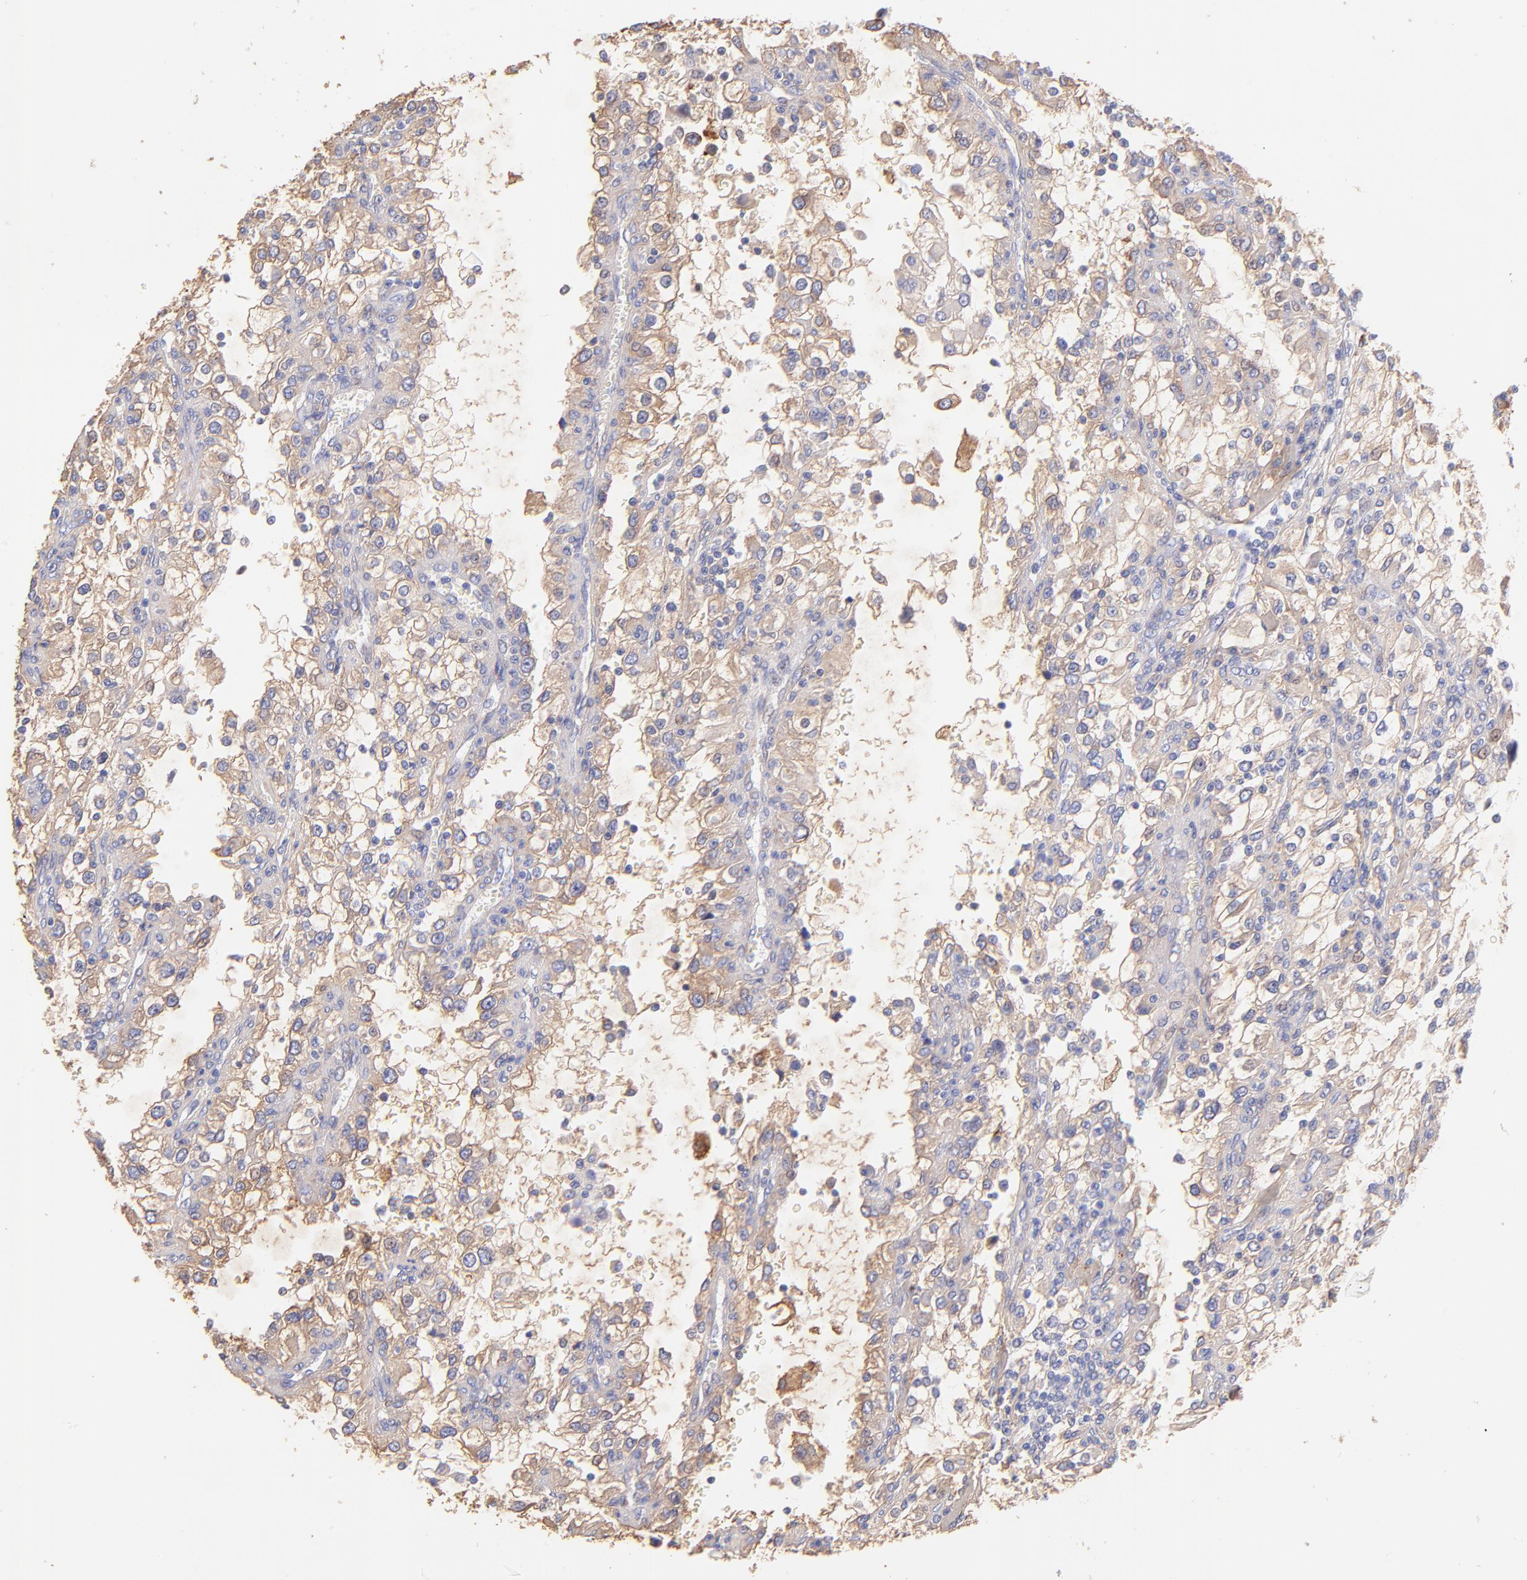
{"staining": {"intensity": "weak", "quantity": ">75%", "location": "cytoplasmic/membranous"}, "tissue": "renal cancer", "cell_type": "Tumor cells", "image_type": "cancer", "snomed": [{"axis": "morphology", "description": "Adenocarcinoma, NOS"}, {"axis": "topography", "description": "Kidney"}], "caption": "Renal cancer tissue exhibits weak cytoplasmic/membranous staining in approximately >75% of tumor cells", "gene": "BGN", "patient": {"sex": "female", "age": 52}}